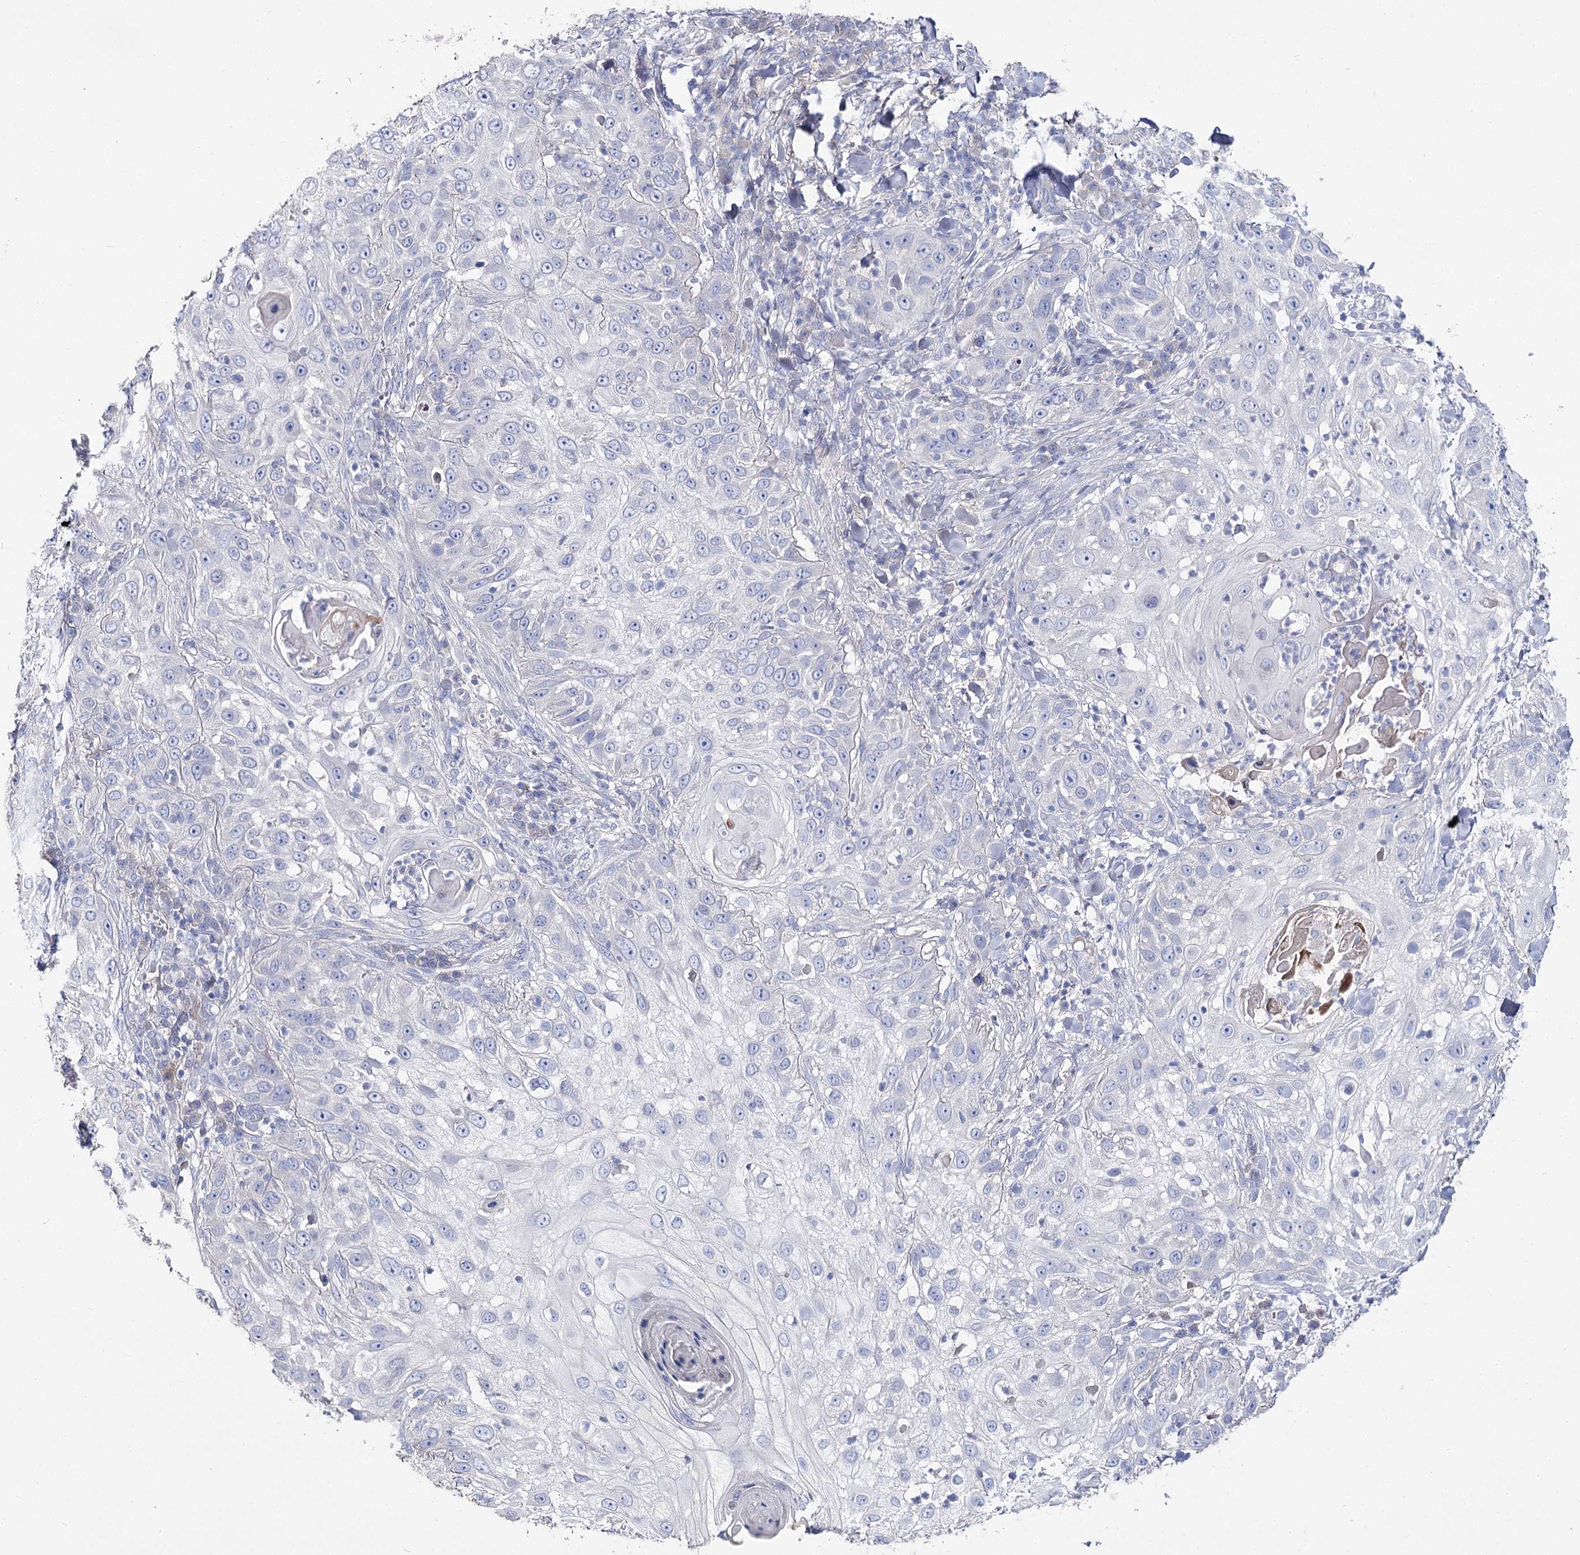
{"staining": {"intensity": "negative", "quantity": "none", "location": "none"}, "tissue": "skin cancer", "cell_type": "Tumor cells", "image_type": "cancer", "snomed": [{"axis": "morphology", "description": "Squamous cell carcinoma, NOS"}, {"axis": "topography", "description": "Skin"}], "caption": "An immunohistochemistry (IHC) micrograph of skin cancer is shown. There is no staining in tumor cells of skin cancer. Nuclei are stained in blue.", "gene": "NRAP", "patient": {"sex": "female", "age": 44}}